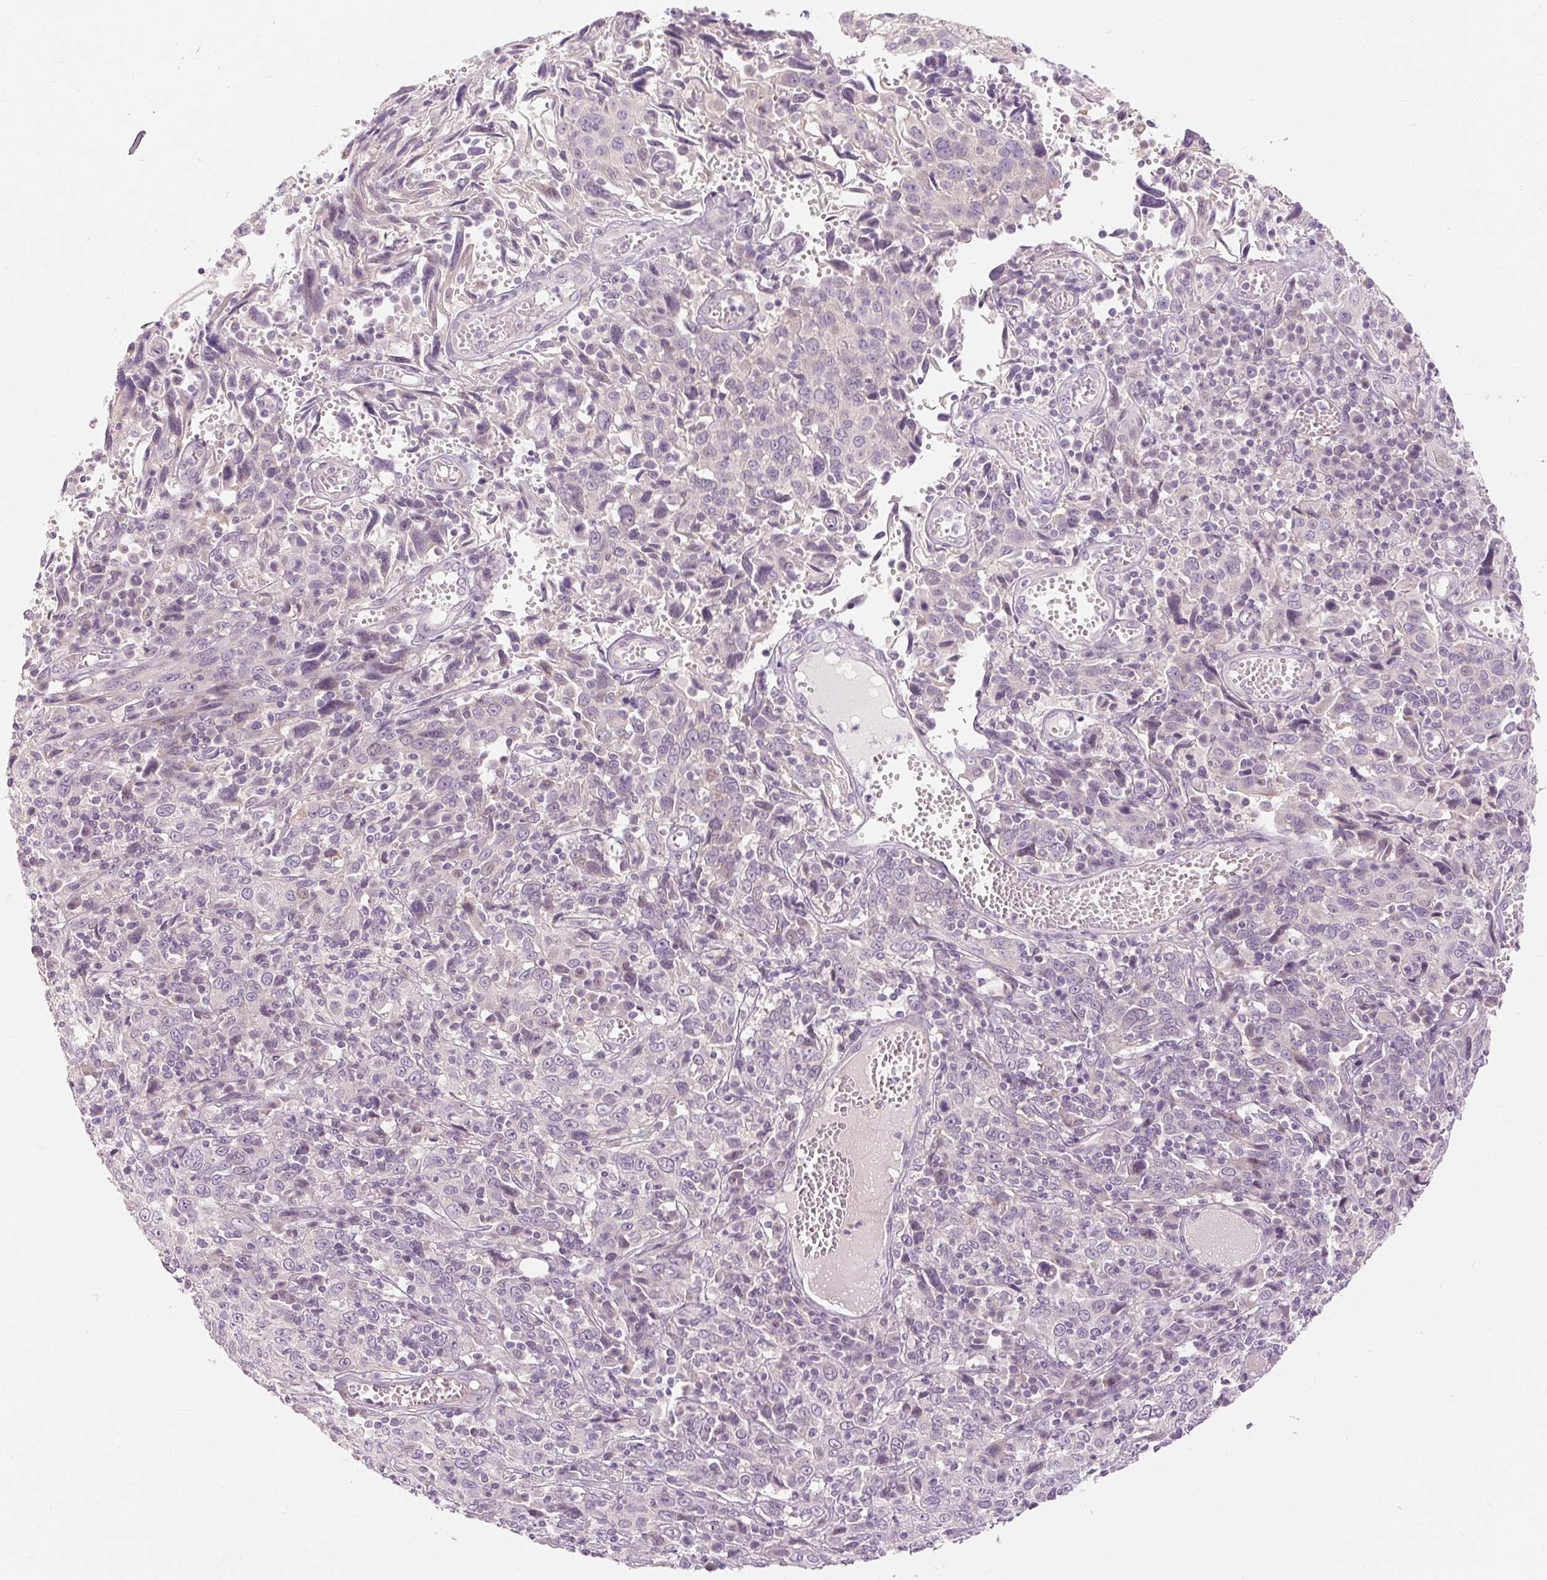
{"staining": {"intensity": "negative", "quantity": "none", "location": "none"}, "tissue": "cervical cancer", "cell_type": "Tumor cells", "image_type": "cancer", "snomed": [{"axis": "morphology", "description": "Squamous cell carcinoma, NOS"}, {"axis": "topography", "description": "Cervix"}], "caption": "The micrograph displays no staining of tumor cells in cervical cancer. (DAB (3,3'-diaminobenzidine) IHC visualized using brightfield microscopy, high magnification).", "gene": "CAPN3", "patient": {"sex": "female", "age": 46}}